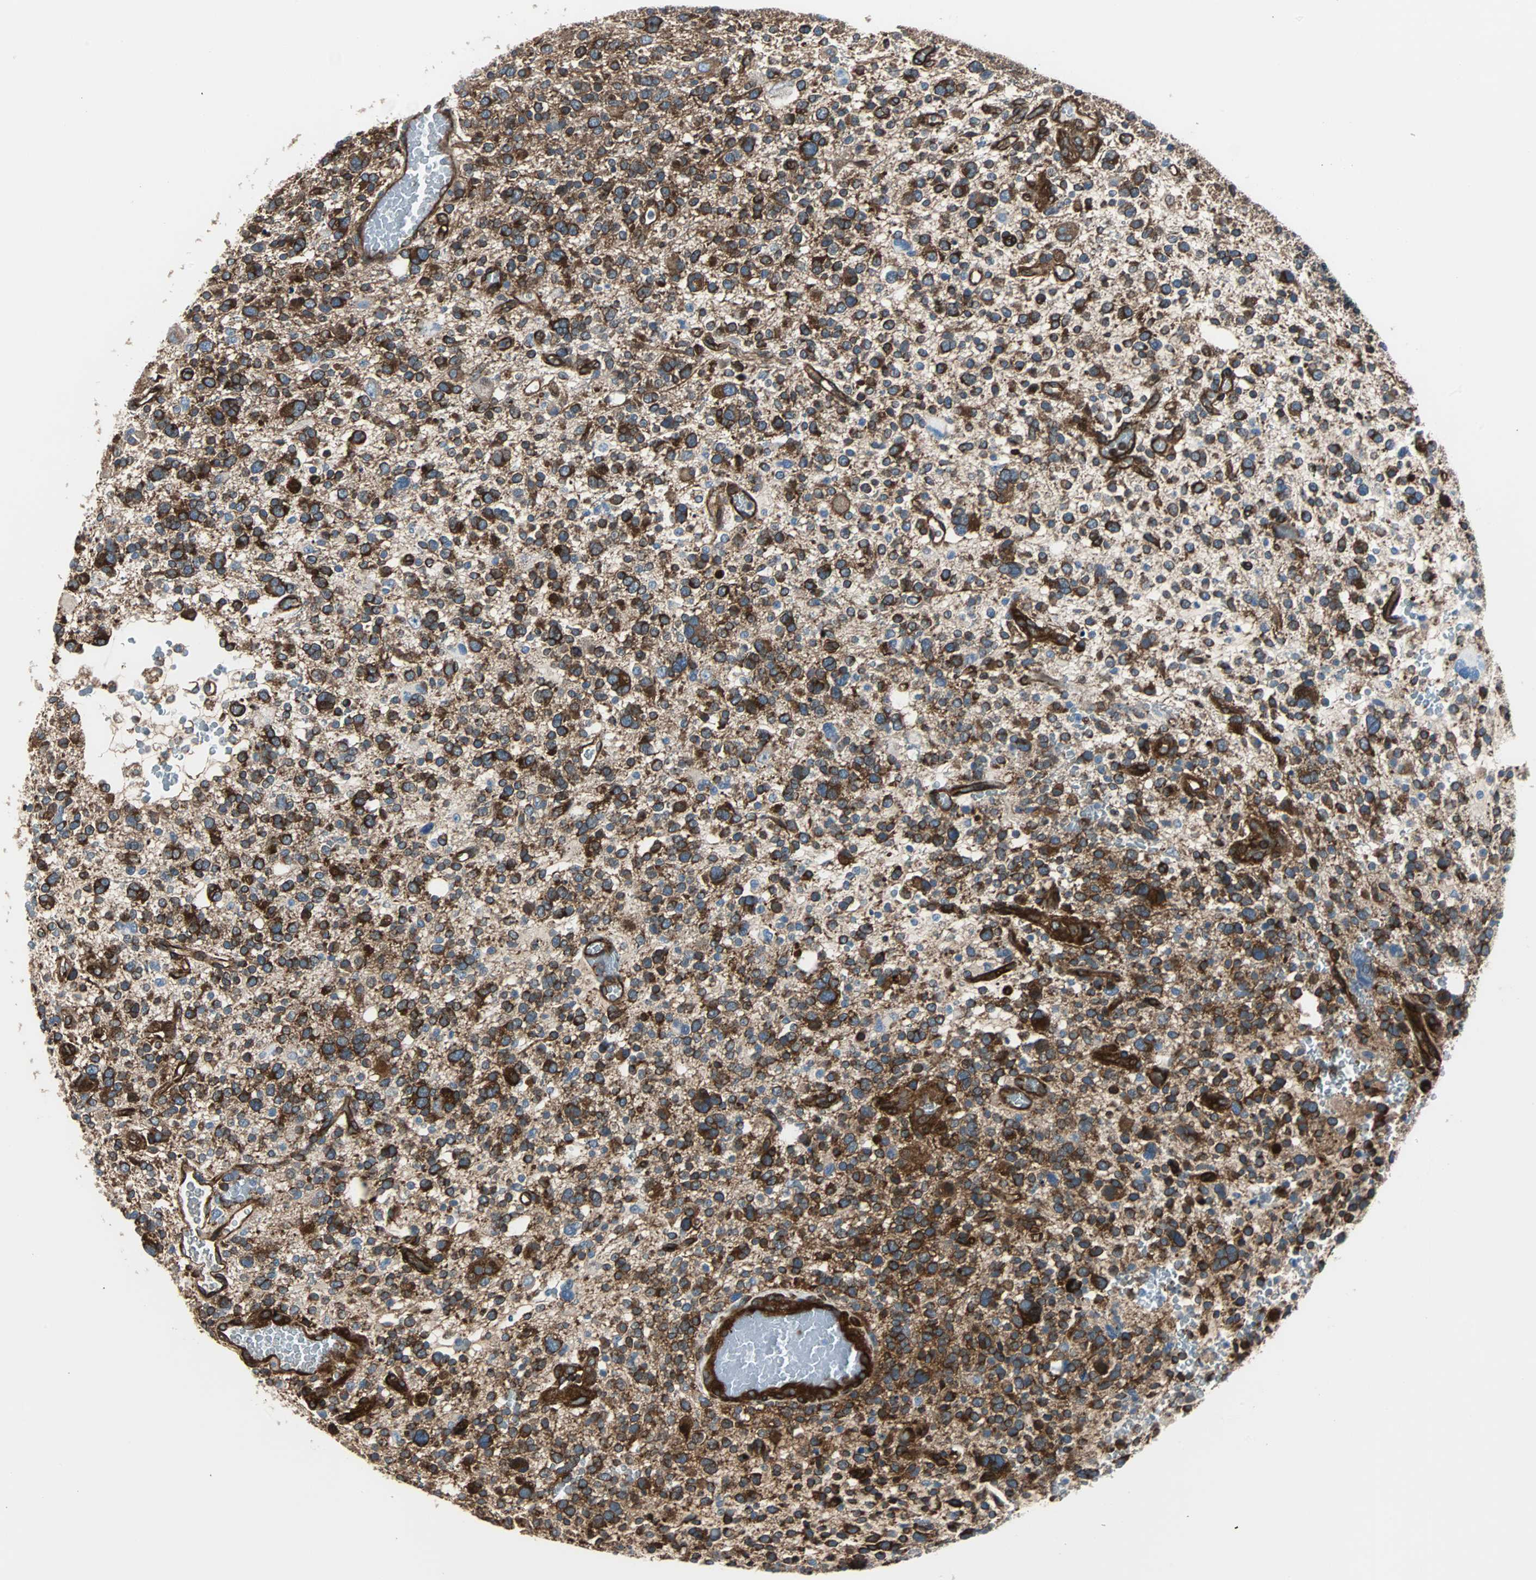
{"staining": {"intensity": "strong", "quantity": ">75%", "location": "cytoplasmic/membranous"}, "tissue": "glioma", "cell_type": "Tumor cells", "image_type": "cancer", "snomed": [{"axis": "morphology", "description": "Glioma, malignant, High grade"}, {"axis": "topography", "description": "Brain"}], "caption": "Protein positivity by IHC reveals strong cytoplasmic/membranous positivity in about >75% of tumor cells in malignant high-grade glioma. (brown staining indicates protein expression, while blue staining denotes nuclei).", "gene": "RELA", "patient": {"sex": "male", "age": 48}}